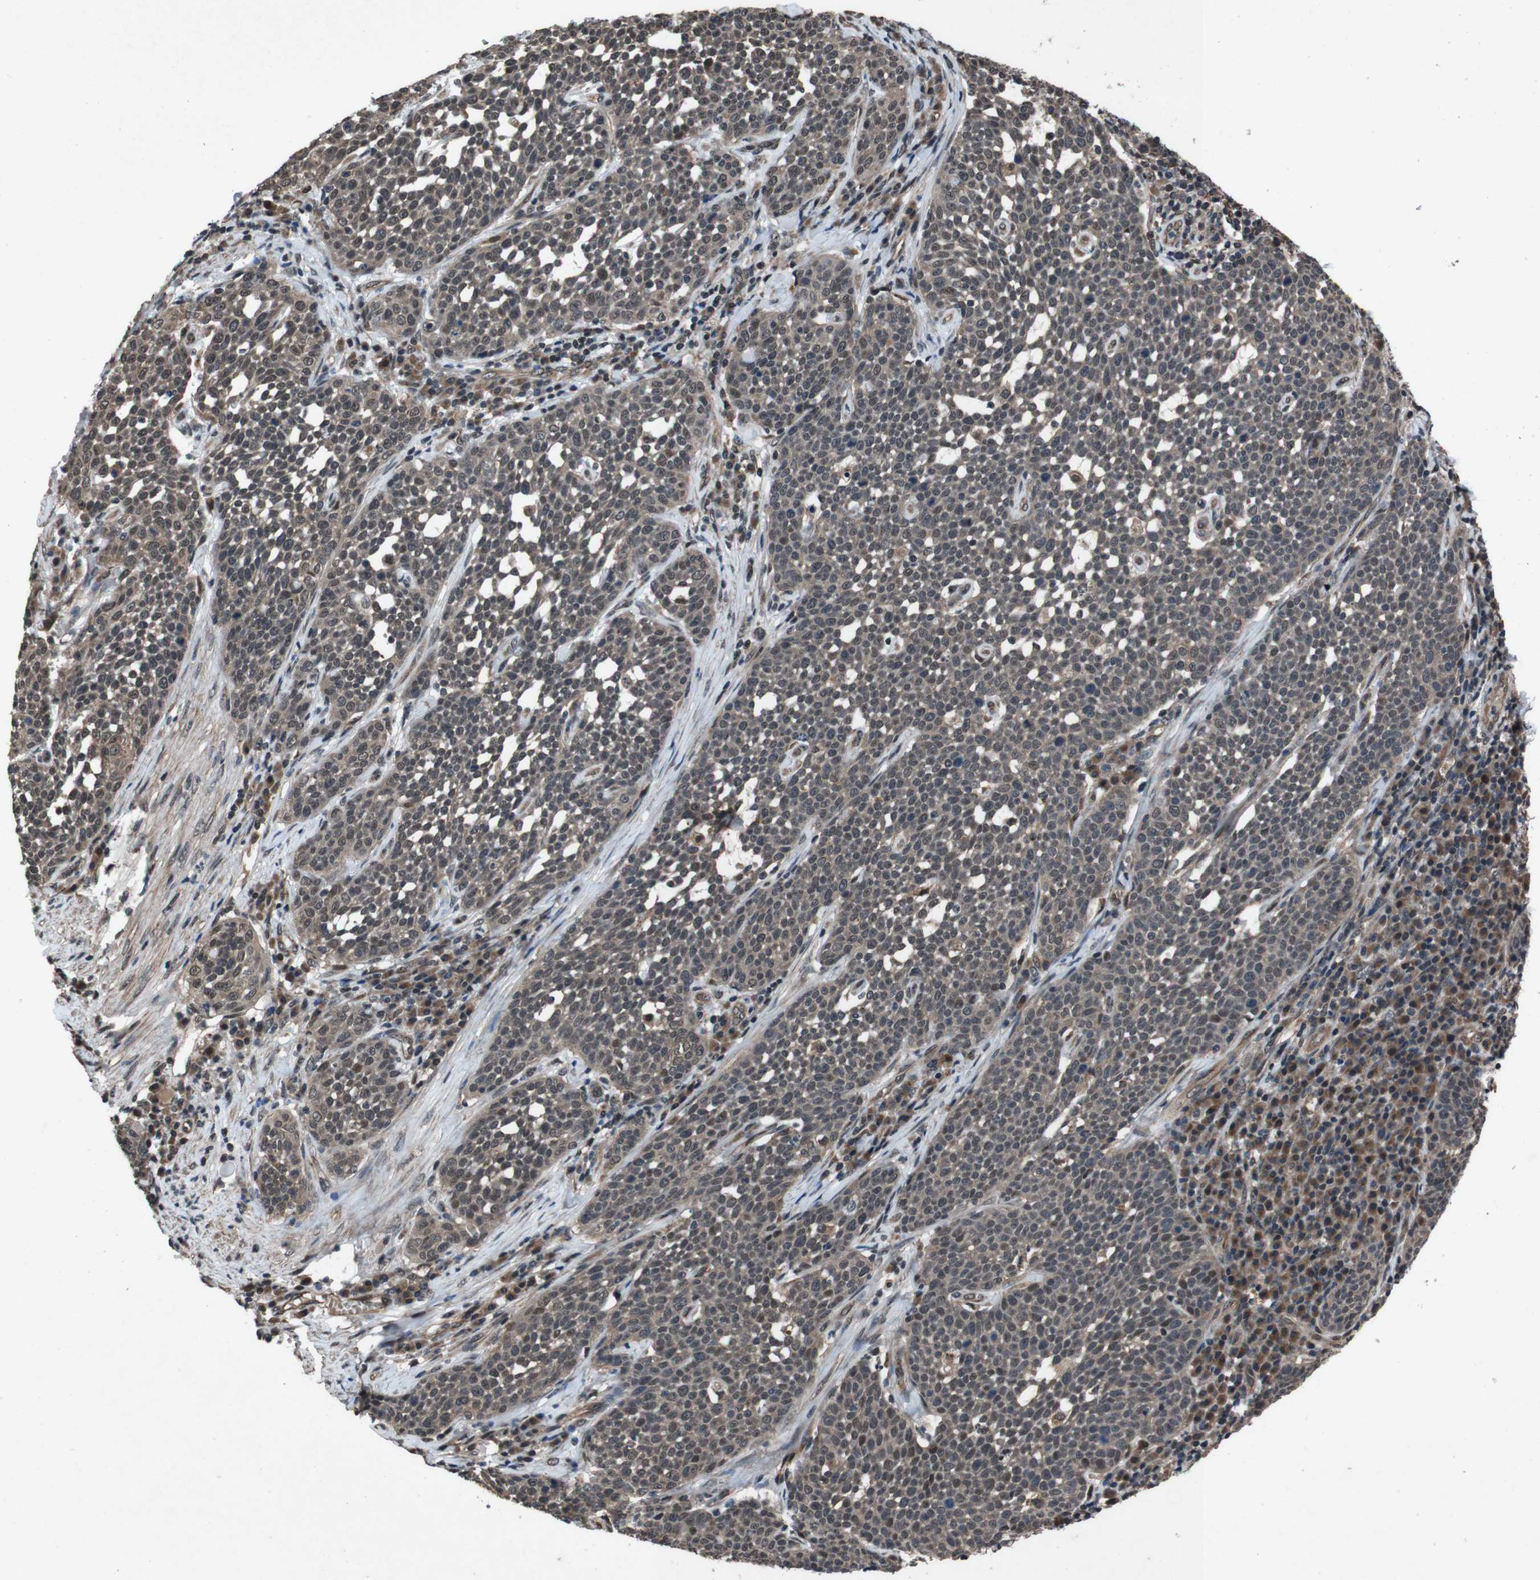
{"staining": {"intensity": "weak", "quantity": ">75%", "location": "cytoplasmic/membranous,nuclear"}, "tissue": "cervical cancer", "cell_type": "Tumor cells", "image_type": "cancer", "snomed": [{"axis": "morphology", "description": "Squamous cell carcinoma, NOS"}, {"axis": "topography", "description": "Cervix"}], "caption": "Cervical cancer (squamous cell carcinoma) stained for a protein (brown) reveals weak cytoplasmic/membranous and nuclear positive staining in about >75% of tumor cells.", "gene": "SOCS1", "patient": {"sex": "female", "age": 34}}